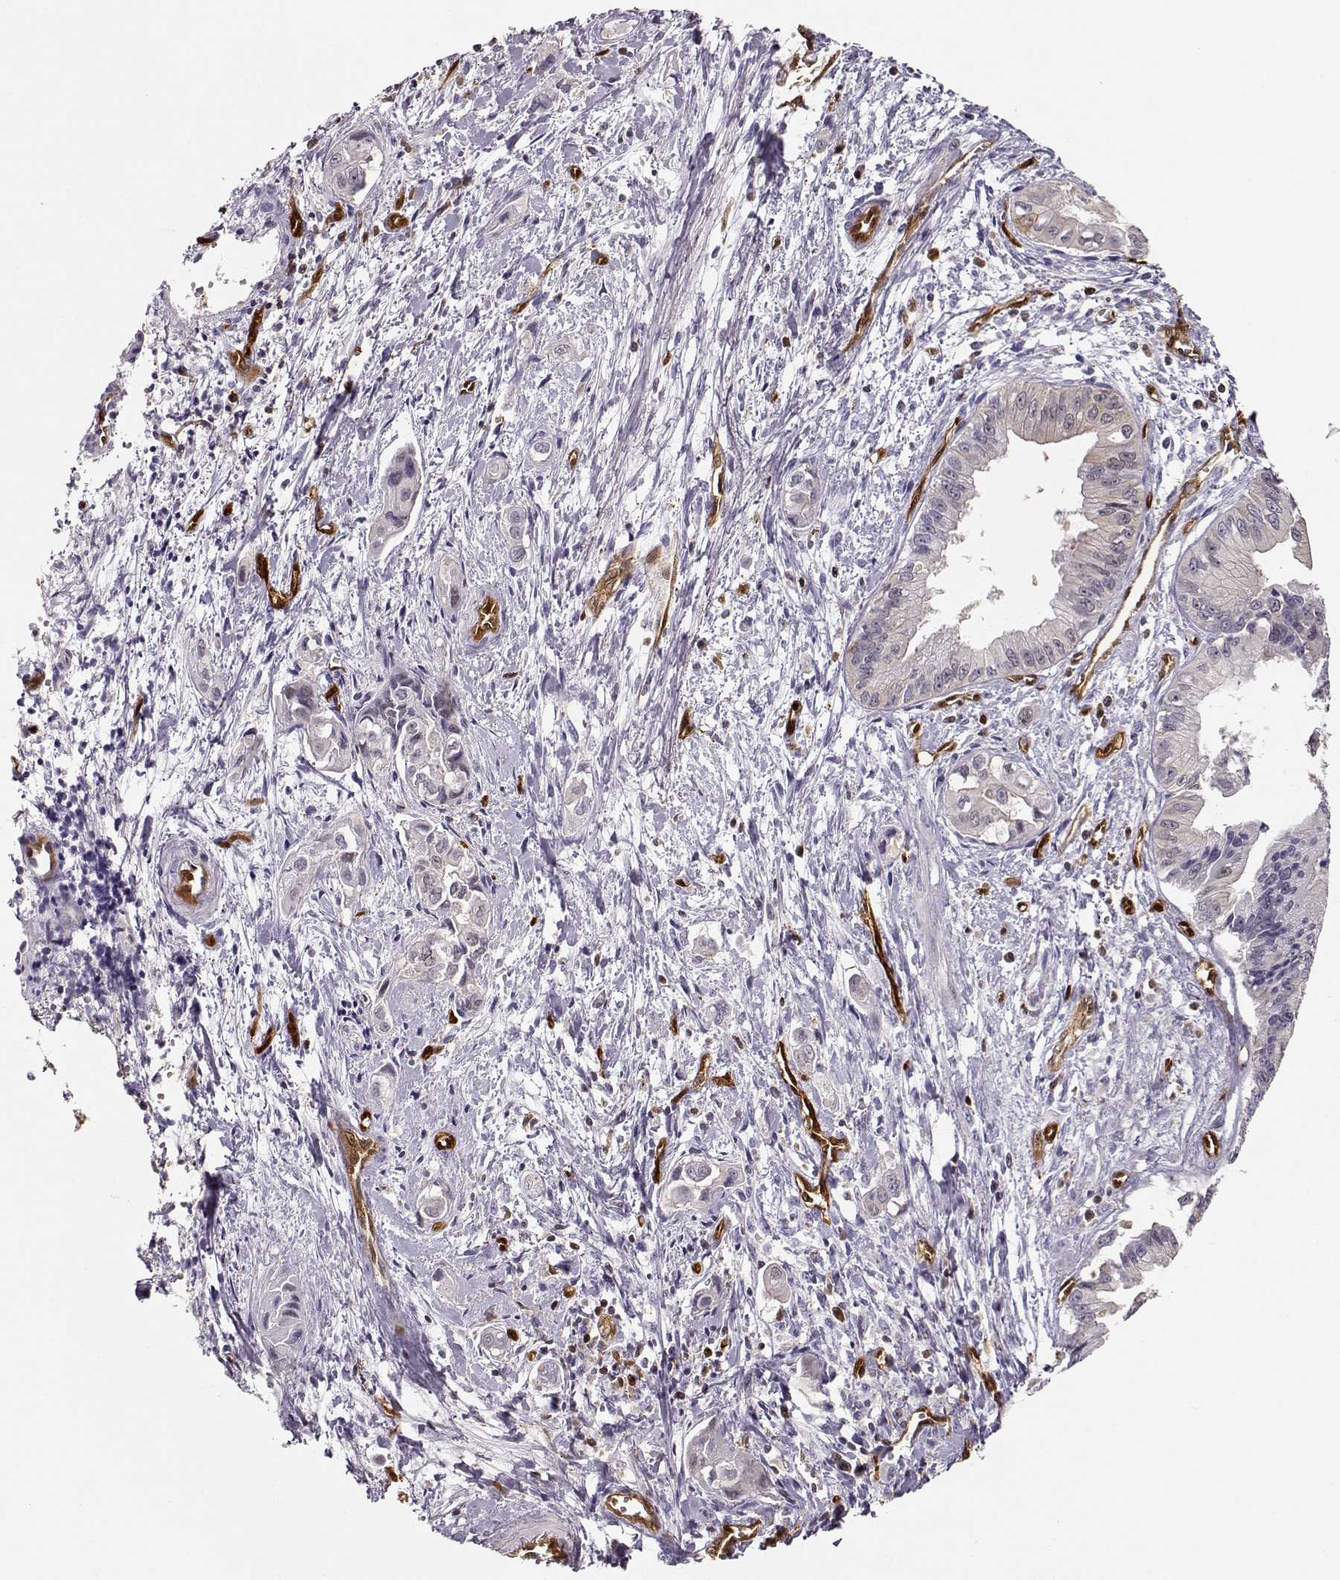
{"staining": {"intensity": "negative", "quantity": "none", "location": "none"}, "tissue": "pancreatic cancer", "cell_type": "Tumor cells", "image_type": "cancer", "snomed": [{"axis": "morphology", "description": "Adenocarcinoma, NOS"}, {"axis": "topography", "description": "Pancreas"}], "caption": "This is an IHC micrograph of pancreatic cancer. There is no staining in tumor cells.", "gene": "PNP", "patient": {"sex": "male", "age": 60}}